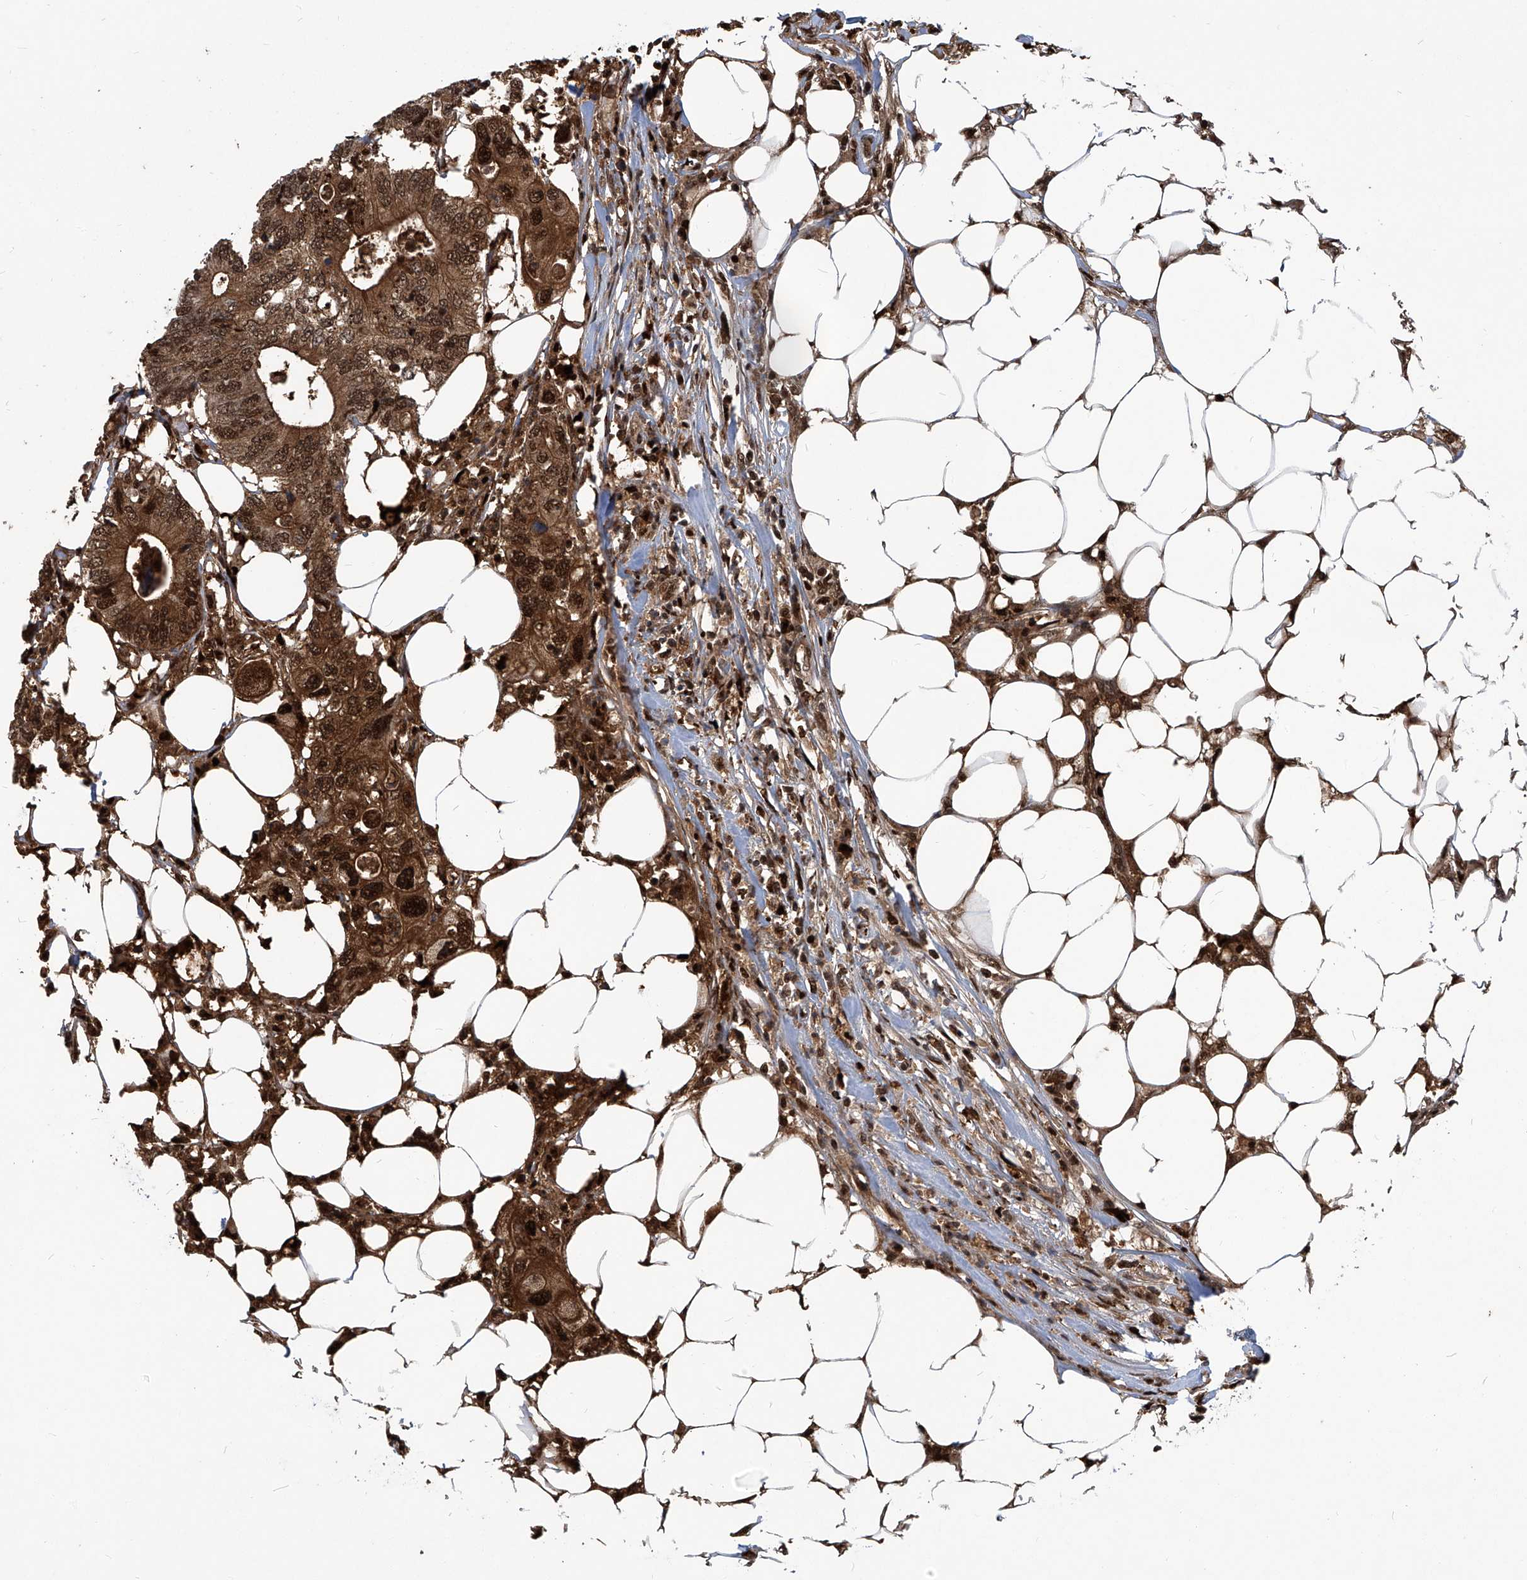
{"staining": {"intensity": "moderate", "quantity": ">75%", "location": "cytoplasmic/membranous,nuclear"}, "tissue": "colorectal cancer", "cell_type": "Tumor cells", "image_type": "cancer", "snomed": [{"axis": "morphology", "description": "Adenocarcinoma, NOS"}, {"axis": "topography", "description": "Colon"}], "caption": "Approximately >75% of tumor cells in adenocarcinoma (colorectal) reveal moderate cytoplasmic/membranous and nuclear protein staining as visualized by brown immunohistochemical staining.", "gene": "PSMB1", "patient": {"sex": "male", "age": 71}}